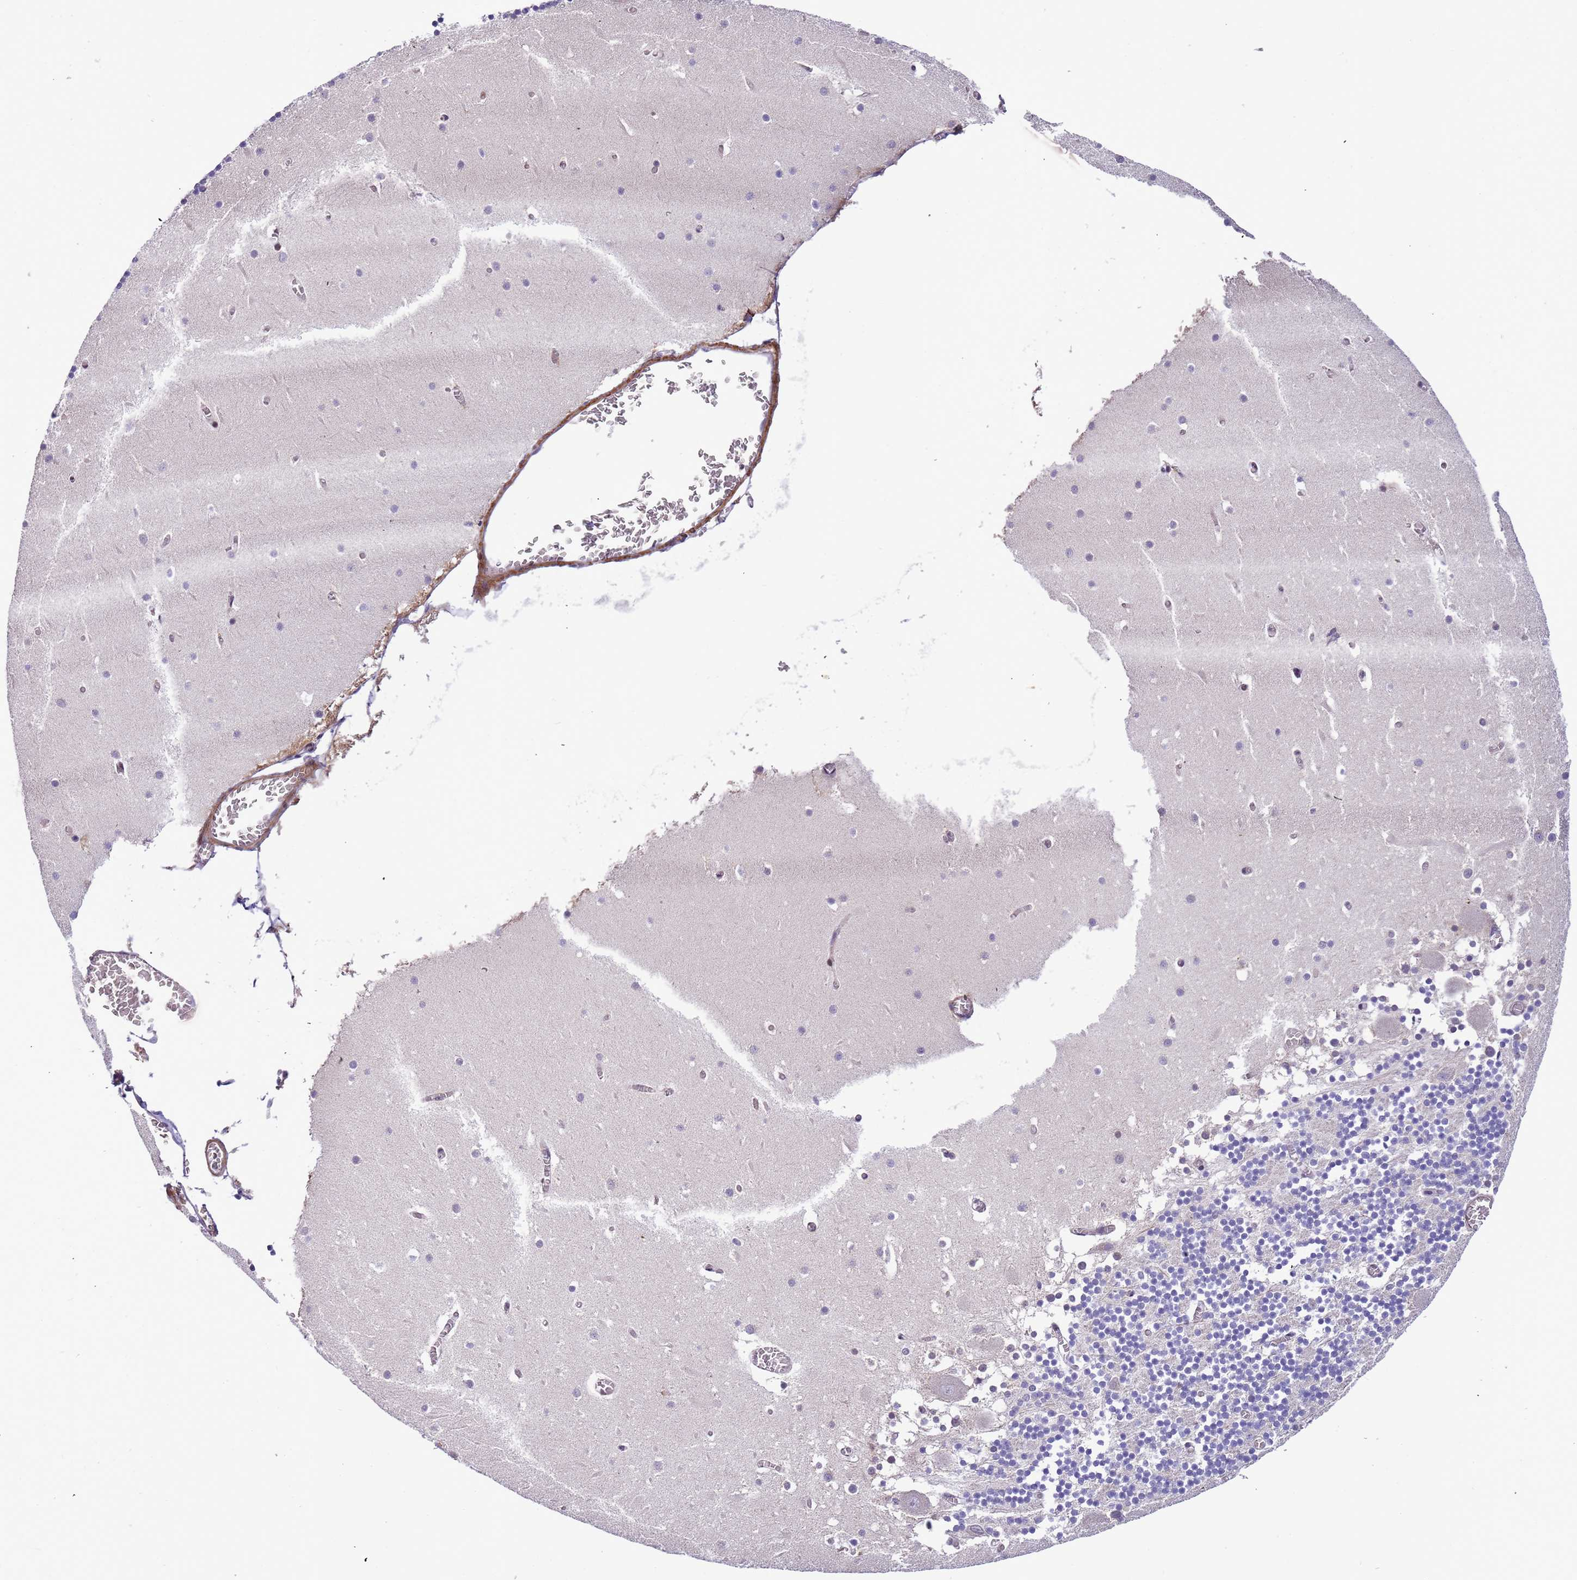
{"staining": {"intensity": "negative", "quantity": "none", "location": "none"}, "tissue": "cerebellum", "cell_type": "Cells in granular layer", "image_type": "normal", "snomed": [{"axis": "morphology", "description": "Normal tissue, NOS"}, {"axis": "topography", "description": "Cerebellum"}], "caption": "Immunohistochemistry (IHC) of unremarkable cerebellum demonstrates no positivity in cells in granular layer. The staining was performed using DAB to visualize the protein expression in brown, while the nuclei were stained in blue with hematoxylin (Magnification: 20x).", "gene": "PLEKHH1", "patient": {"sex": "female", "age": 28}}